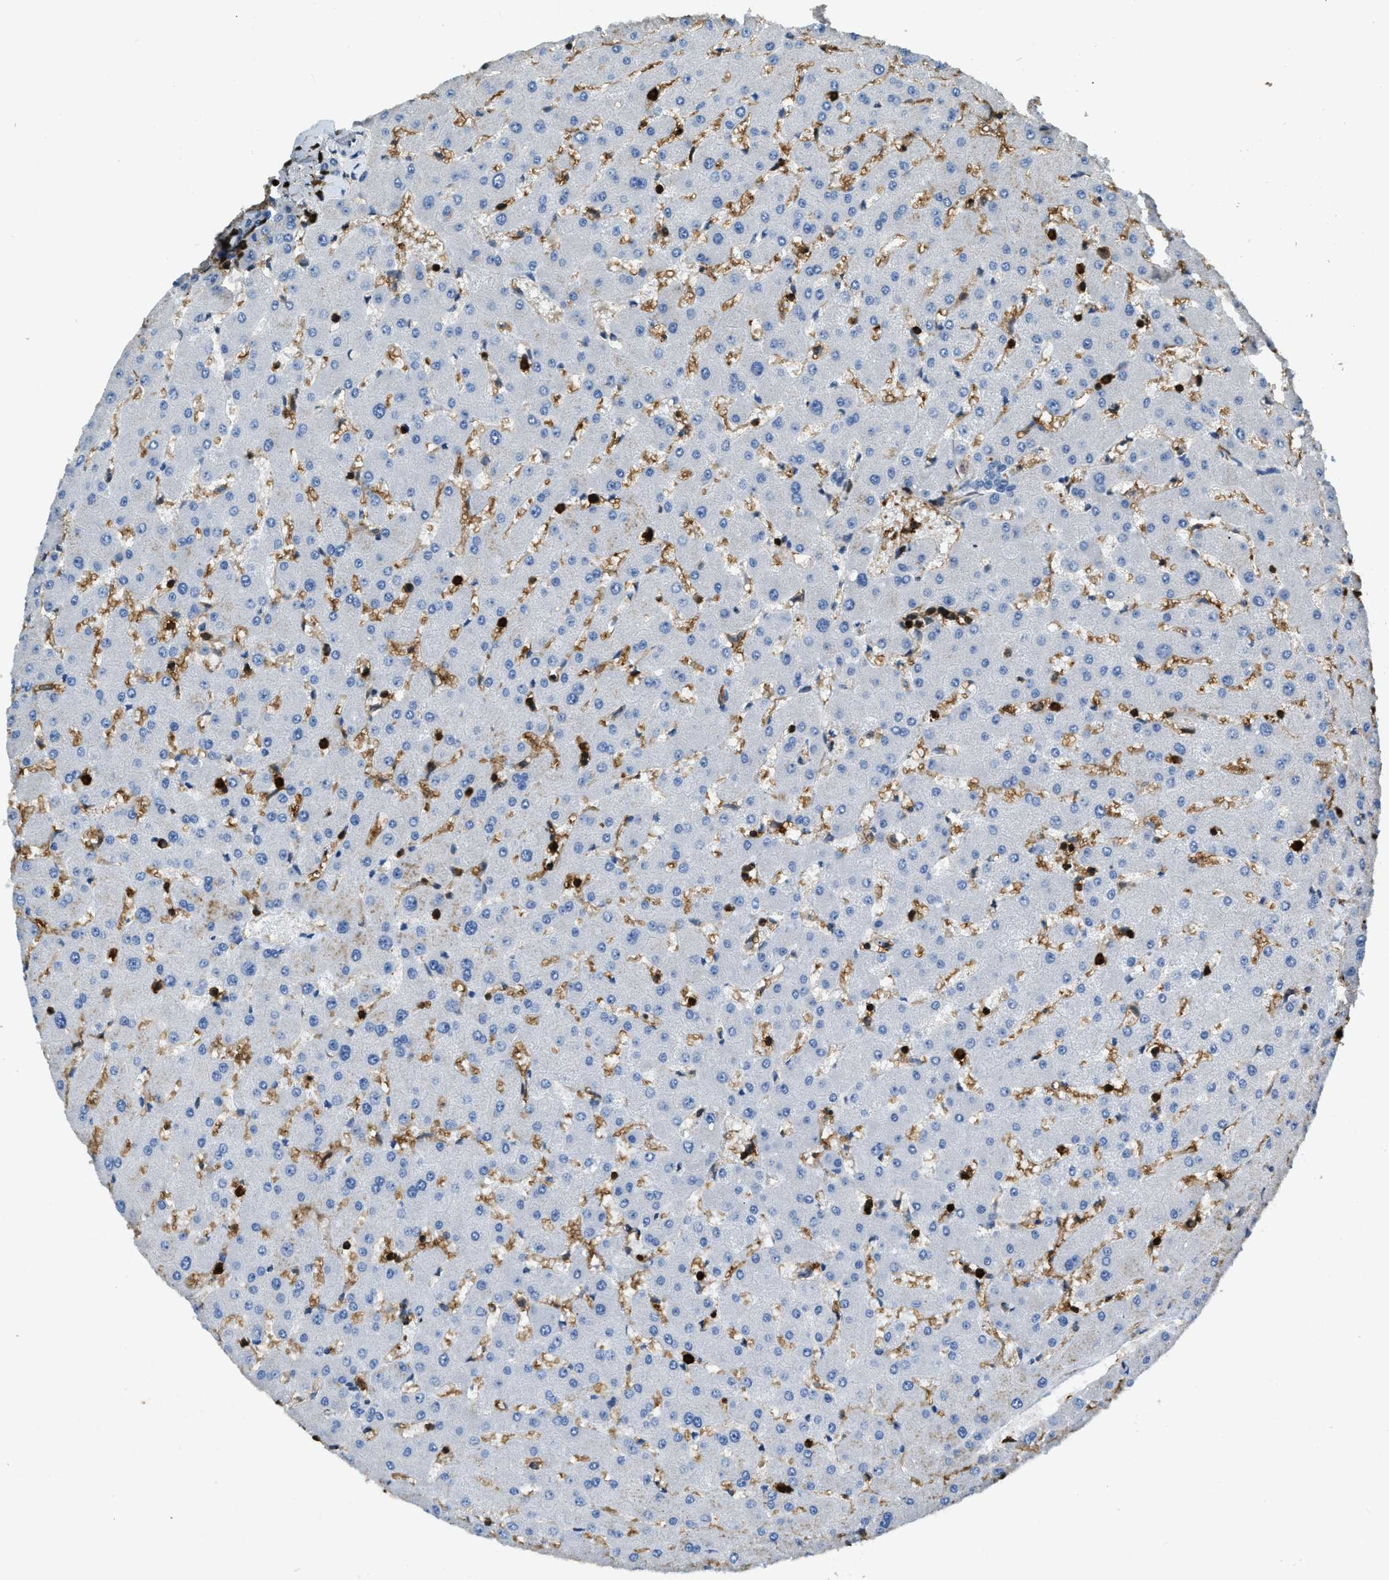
{"staining": {"intensity": "negative", "quantity": "none", "location": "none"}, "tissue": "liver", "cell_type": "Cholangiocytes", "image_type": "normal", "snomed": [{"axis": "morphology", "description": "Normal tissue, NOS"}, {"axis": "topography", "description": "Liver"}], "caption": "This is a photomicrograph of IHC staining of normal liver, which shows no expression in cholangiocytes. (Brightfield microscopy of DAB IHC at high magnification).", "gene": "ARHGDIB", "patient": {"sex": "female", "age": 63}}